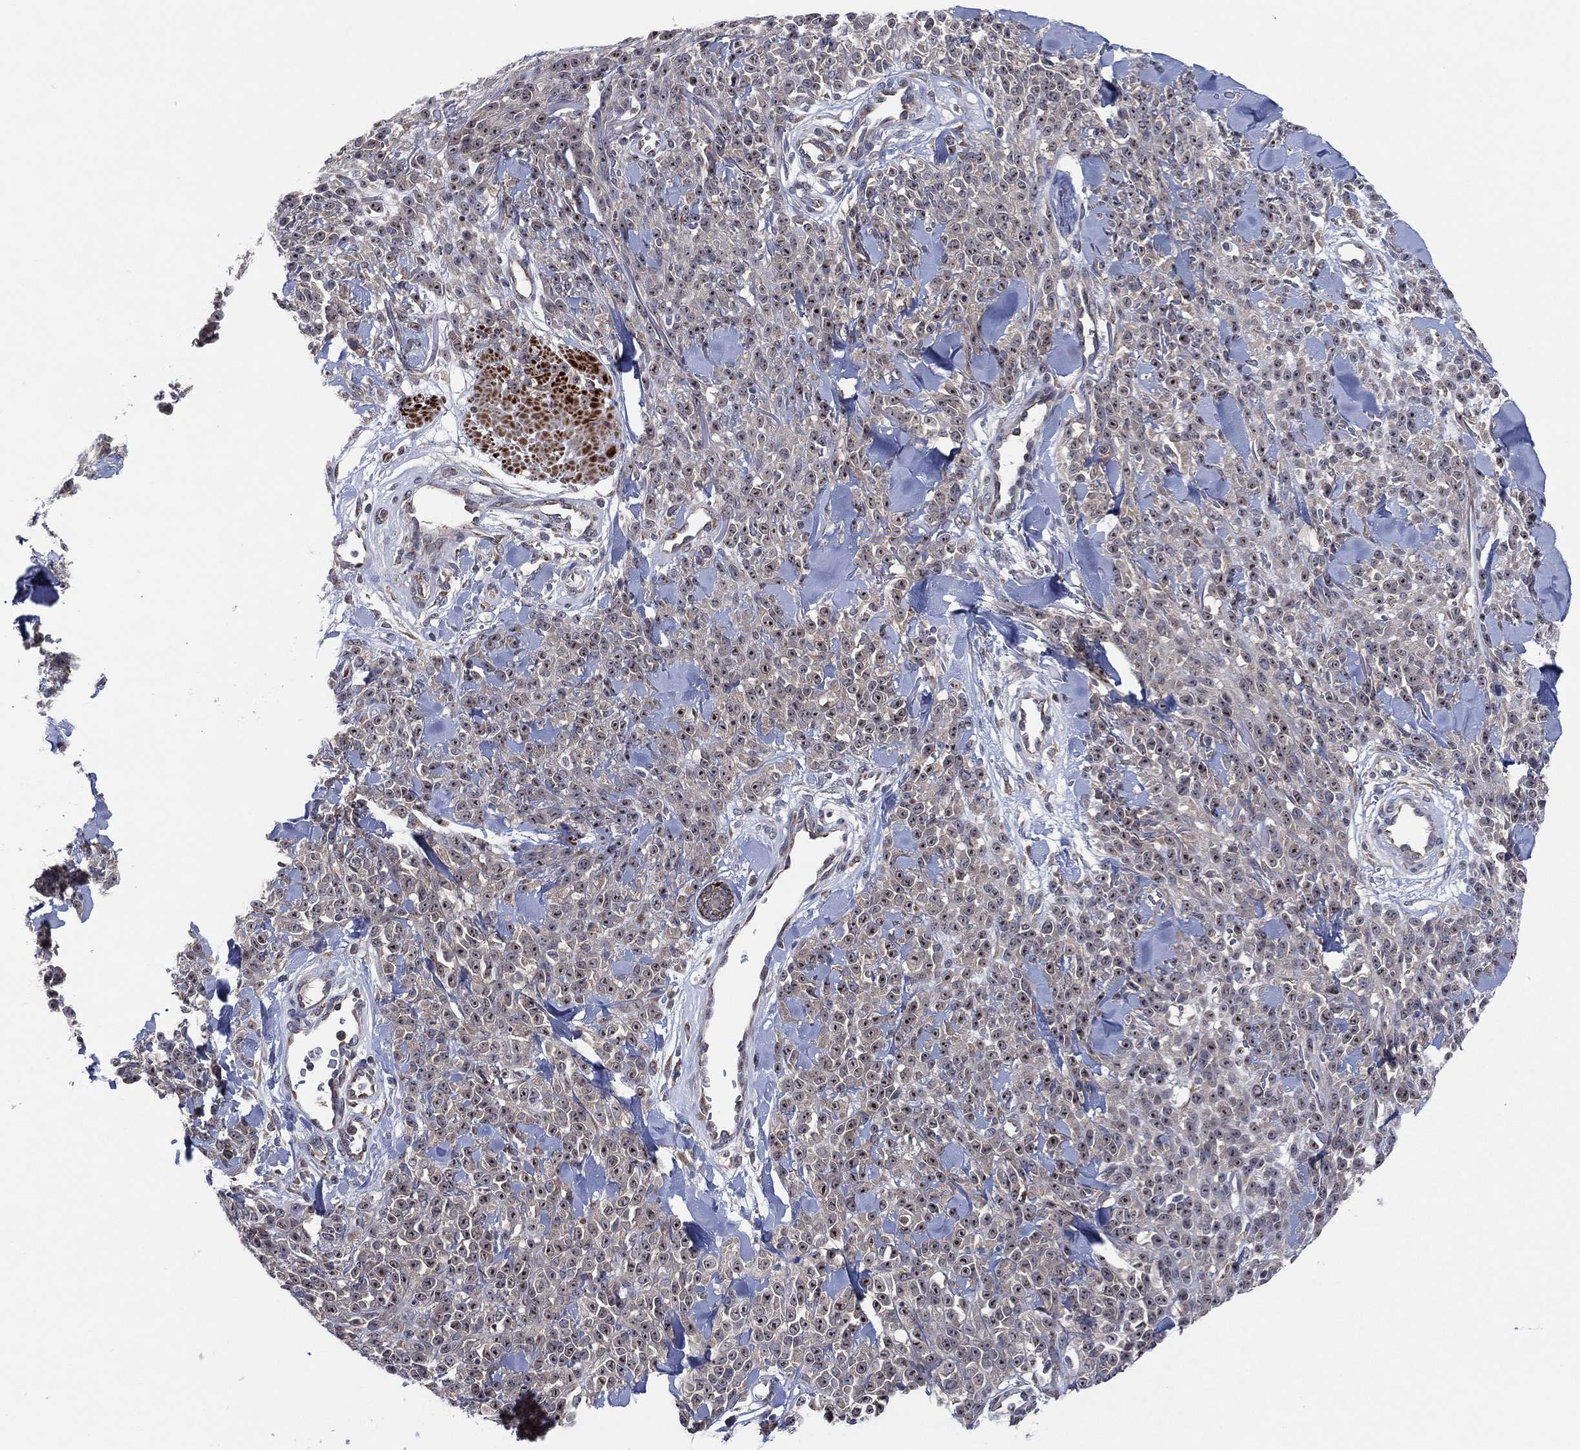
{"staining": {"intensity": "negative", "quantity": "none", "location": "none"}, "tissue": "melanoma", "cell_type": "Tumor cells", "image_type": "cancer", "snomed": [{"axis": "morphology", "description": "Malignant melanoma, NOS"}, {"axis": "topography", "description": "Skin"}, {"axis": "topography", "description": "Skin of trunk"}], "caption": "This histopathology image is of malignant melanoma stained with immunohistochemistry (IHC) to label a protein in brown with the nuclei are counter-stained blue. There is no positivity in tumor cells.", "gene": "FAM104A", "patient": {"sex": "male", "age": 74}}